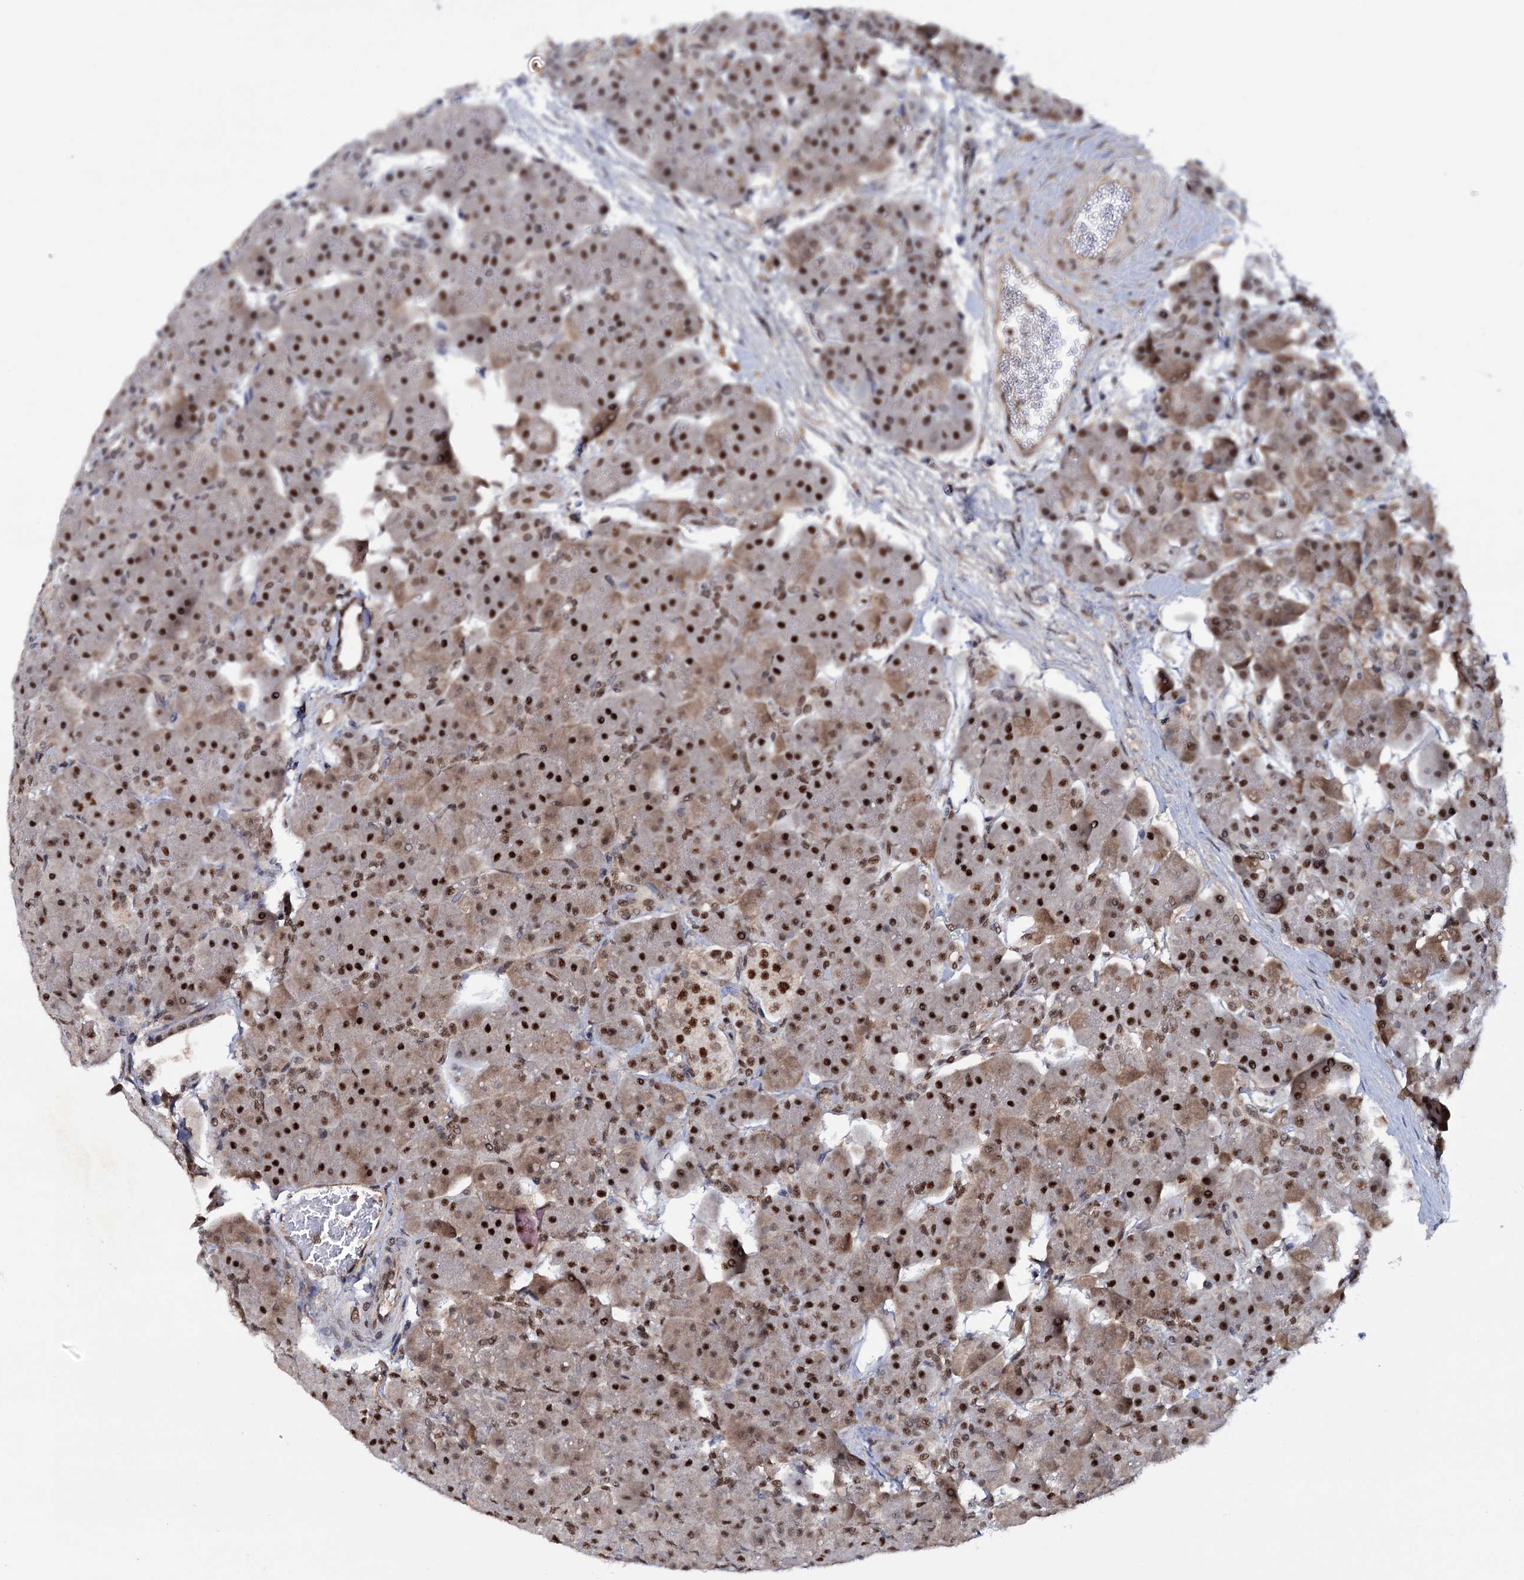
{"staining": {"intensity": "strong", "quantity": "25%-75%", "location": "cytoplasmic/membranous,nuclear"}, "tissue": "pancreas", "cell_type": "Exocrine glandular cells", "image_type": "normal", "snomed": [{"axis": "morphology", "description": "Normal tissue, NOS"}, {"axis": "topography", "description": "Pancreas"}], "caption": "About 25%-75% of exocrine glandular cells in unremarkable pancreas display strong cytoplasmic/membranous,nuclear protein staining as visualized by brown immunohistochemical staining.", "gene": "TBC1D12", "patient": {"sex": "male", "age": 66}}